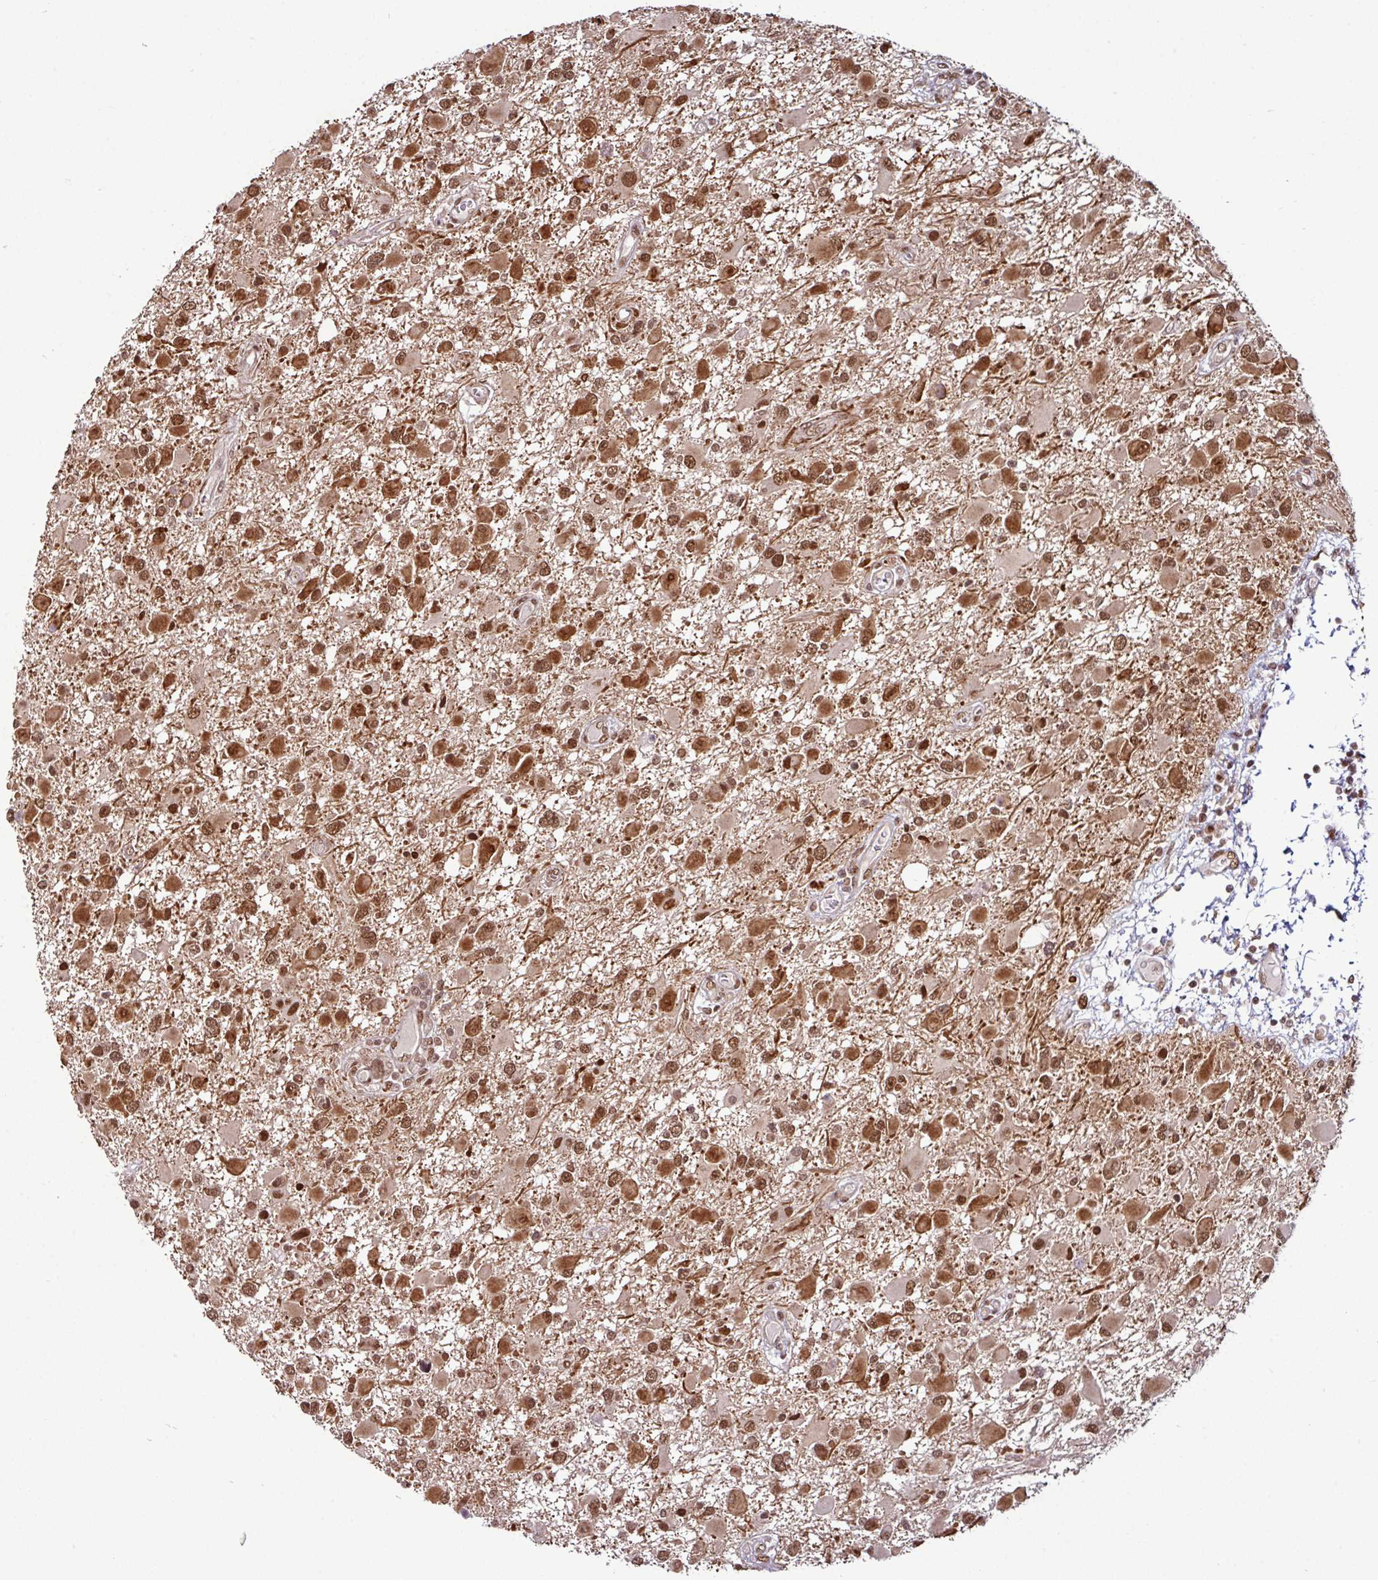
{"staining": {"intensity": "moderate", "quantity": ">75%", "location": "cytoplasmic/membranous,nuclear"}, "tissue": "glioma", "cell_type": "Tumor cells", "image_type": "cancer", "snomed": [{"axis": "morphology", "description": "Glioma, malignant, High grade"}, {"axis": "topography", "description": "Brain"}], "caption": "Approximately >75% of tumor cells in human malignant high-grade glioma reveal moderate cytoplasmic/membranous and nuclear protein positivity as visualized by brown immunohistochemical staining.", "gene": "MORF4L2", "patient": {"sex": "male", "age": 53}}